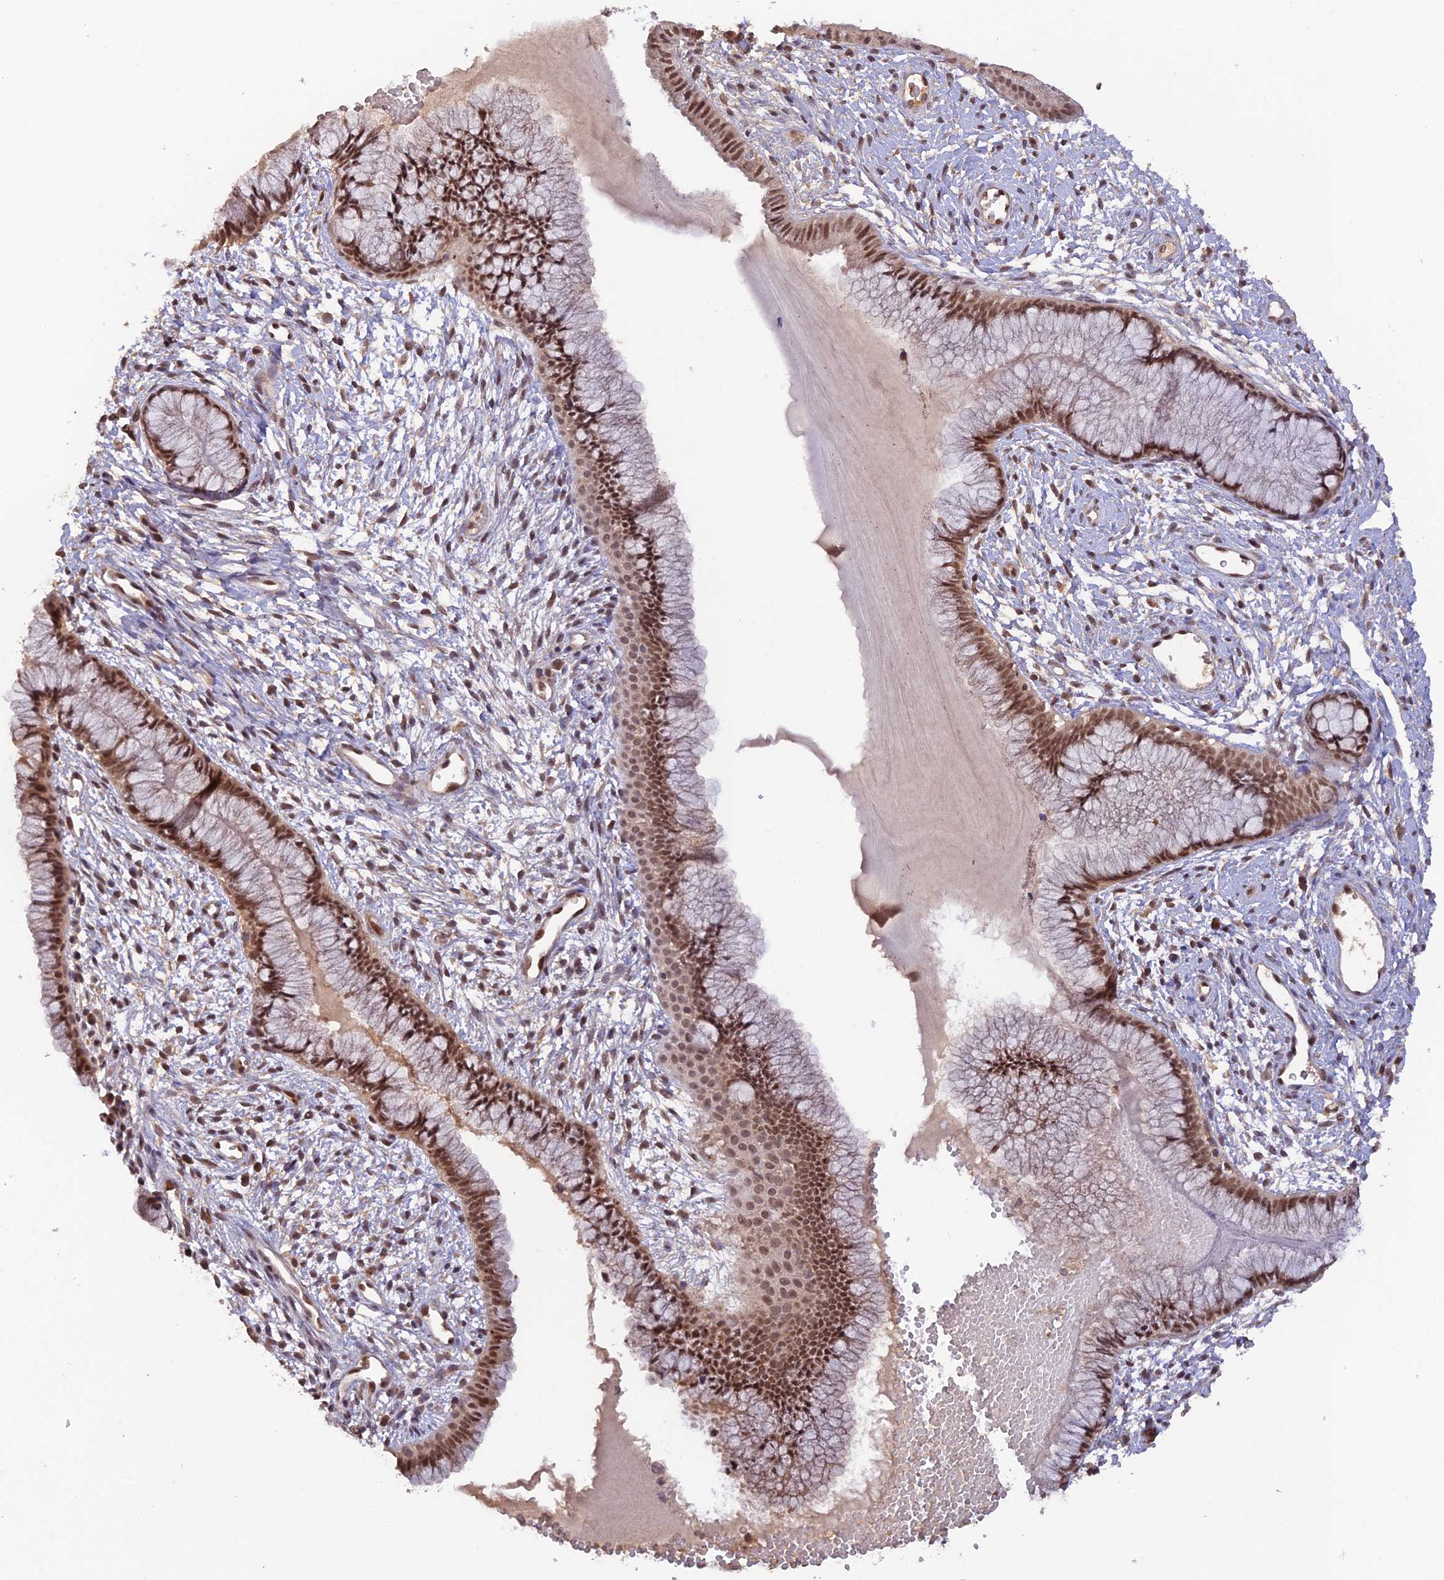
{"staining": {"intensity": "moderate", "quantity": ">75%", "location": "nuclear"}, "tissue": "cervix", "cell_type": "Glandular cells", "image_type": "normal", "snomed": [{"axis": "morphology", "description": "Normal tissue, NOS"}, {"axis": "topography", "description": "Cervix"}], "caption": "The histopathology image demonstrates staining of normal cervix, revealing moderate nuclear protein staining (brown color) within glandular cells.", "gene": "ZNF436", "patient": {"sex": "female", "age": 42}}